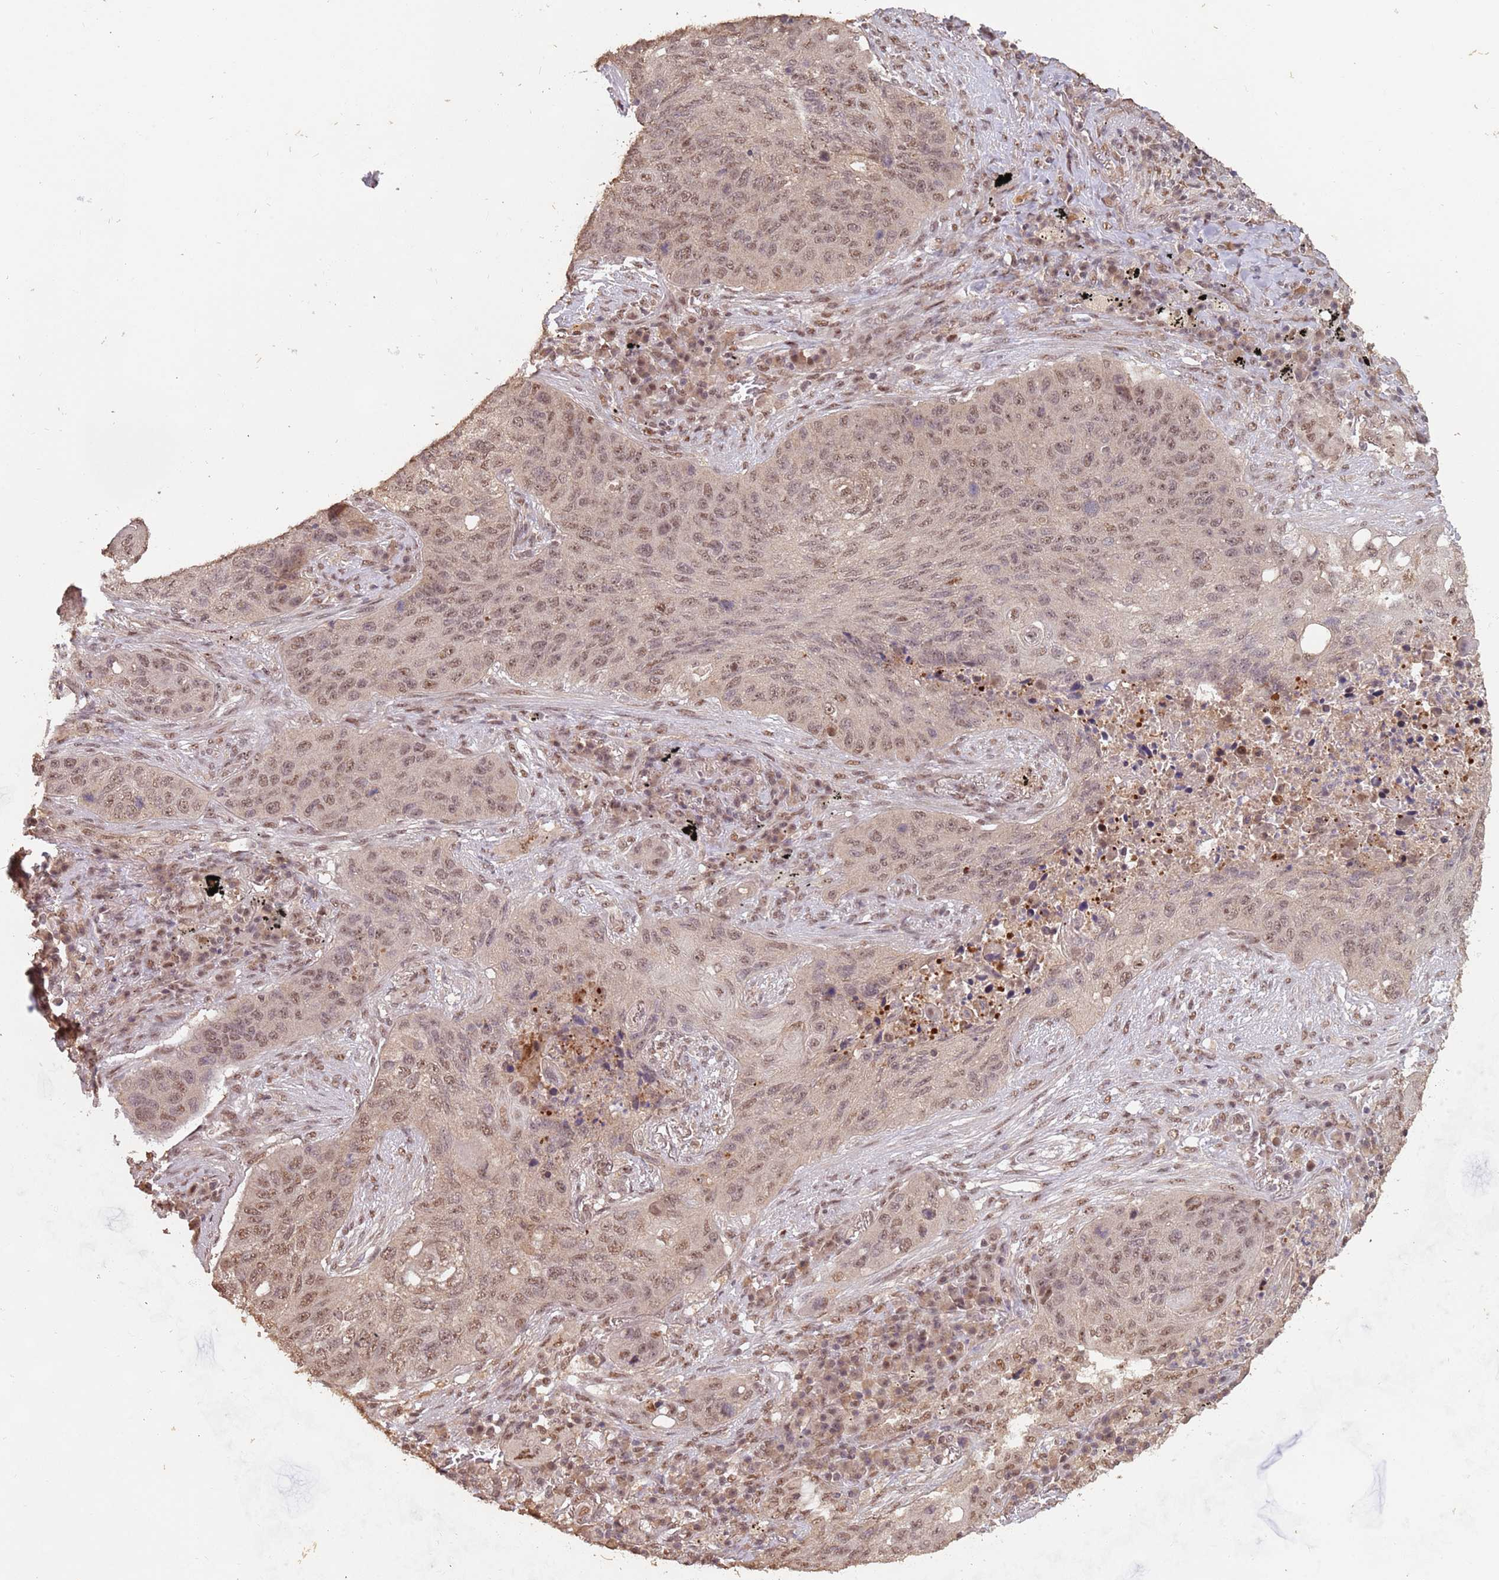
{"staining": {"intensity": "moderate", "quantity": ">75%", "location": "nuclear"}, "tissue": "lung cancer", "cell_type": "Tumor cells", "image_type": "cancer", "snomed": [{"axis": "morphology", "description": "Squamous cell carcinoma, NOS"}, {"axis": "topography", "description": "Lung"}], "caption": "Immunohistochemical staining of human lung cancer (squamous cell carcinoma) demonstrates medium levels of moderate nuclear expression in about >75% of tumor cells.", "gene": "RFXANK", "patient": {"sex": "female", "age": 63}}